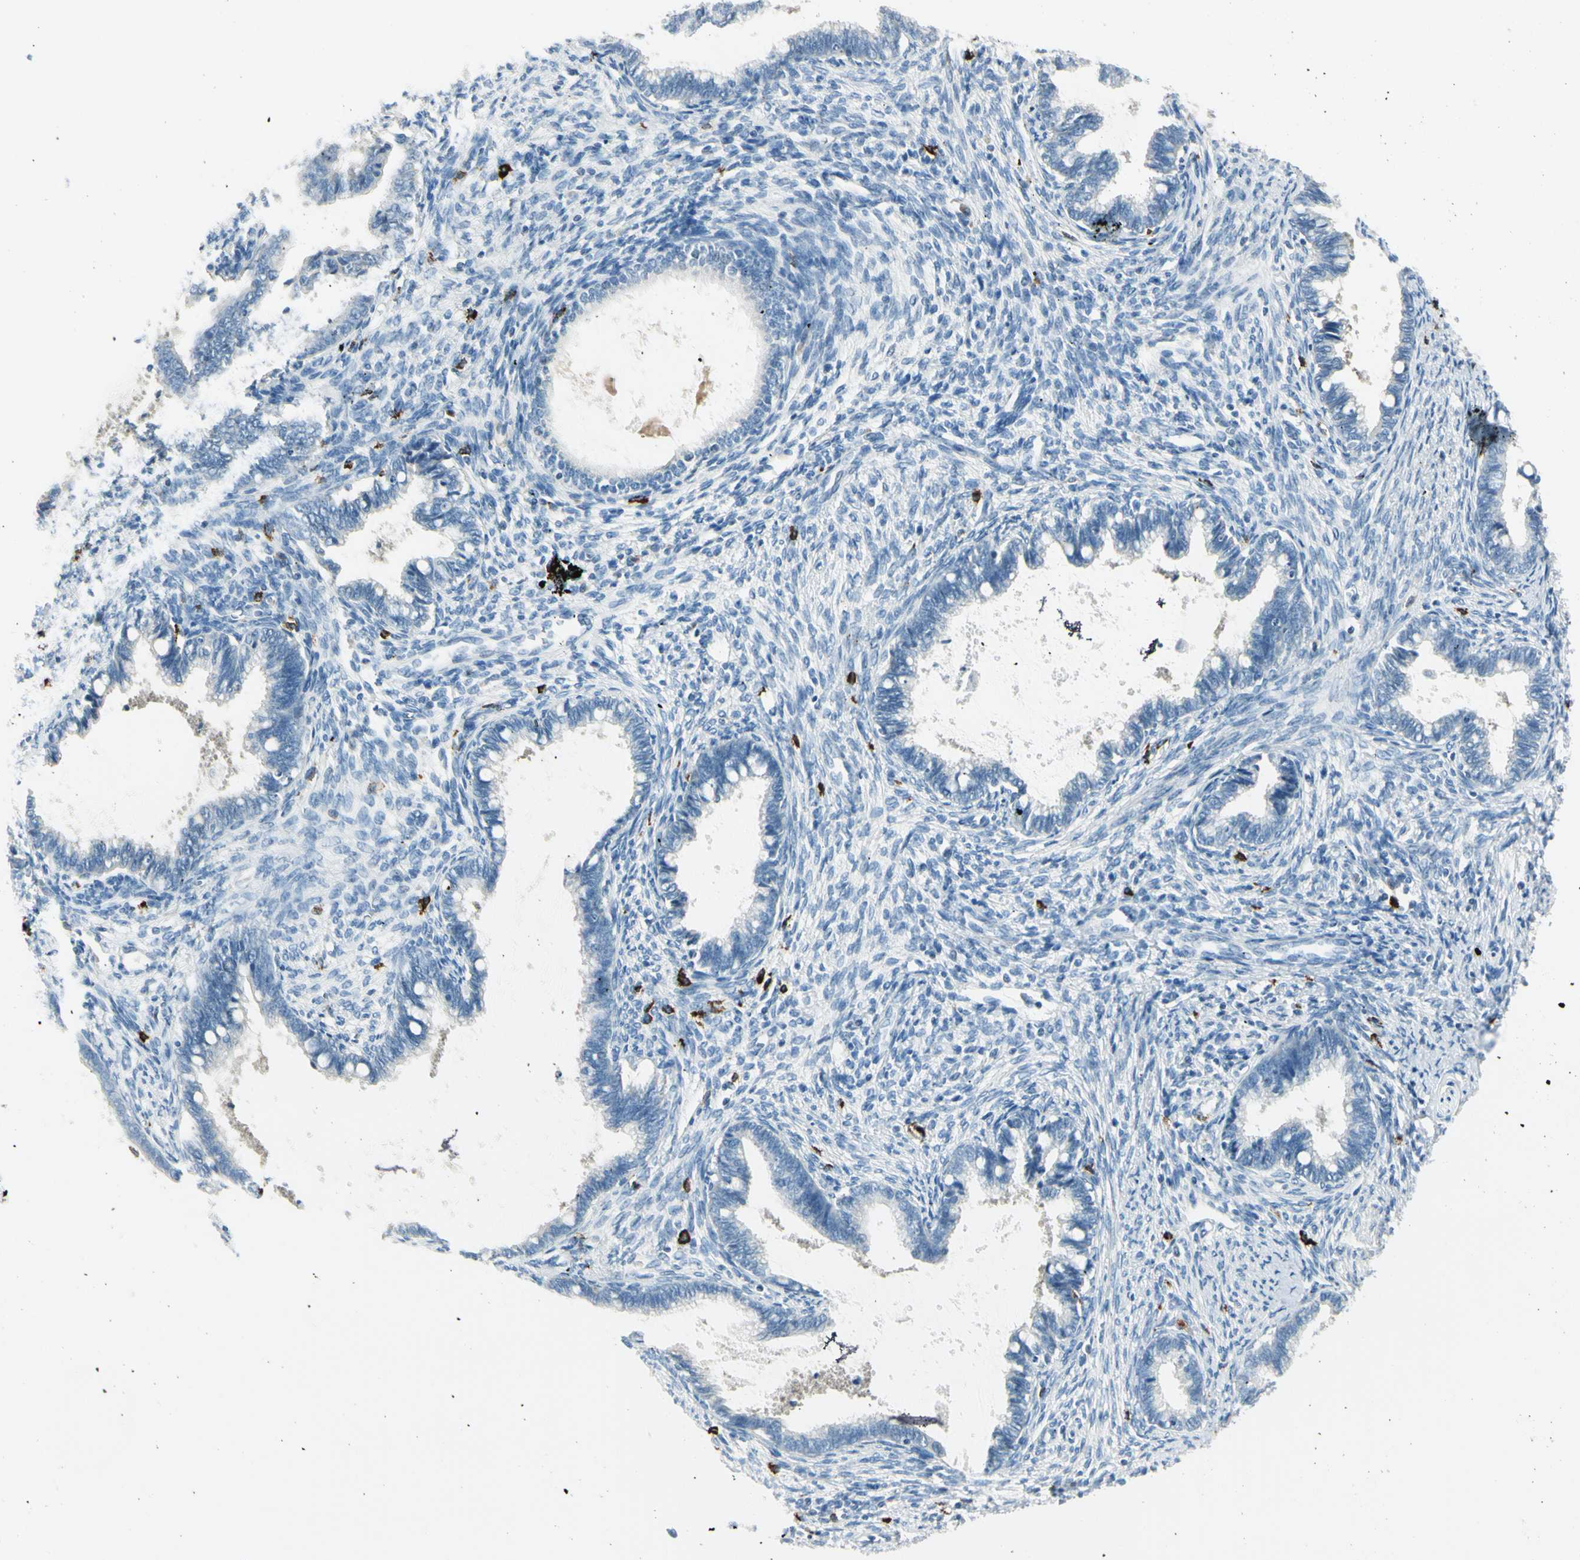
{"staining": {"intensity": "negative", "quantity": "none", "location": "none"}, "tissue": "cervical cancer", "cell_type": "Tumor cells", "image_type": "cancer", "snomed": [{"axis": "morphology", "description": "Adenocarcinoma, NOS"}, {"axis": "topography", "description": "Cervix"}], "caption": "DAB immunohistochemical staining of human cervical cancer displays no significant positivity in tumor cells. (Immunohistochemistry, brightfield microscopy, high magnification).", "gene": "DLG4", "patient": {"sex": "female", "age": 44}}